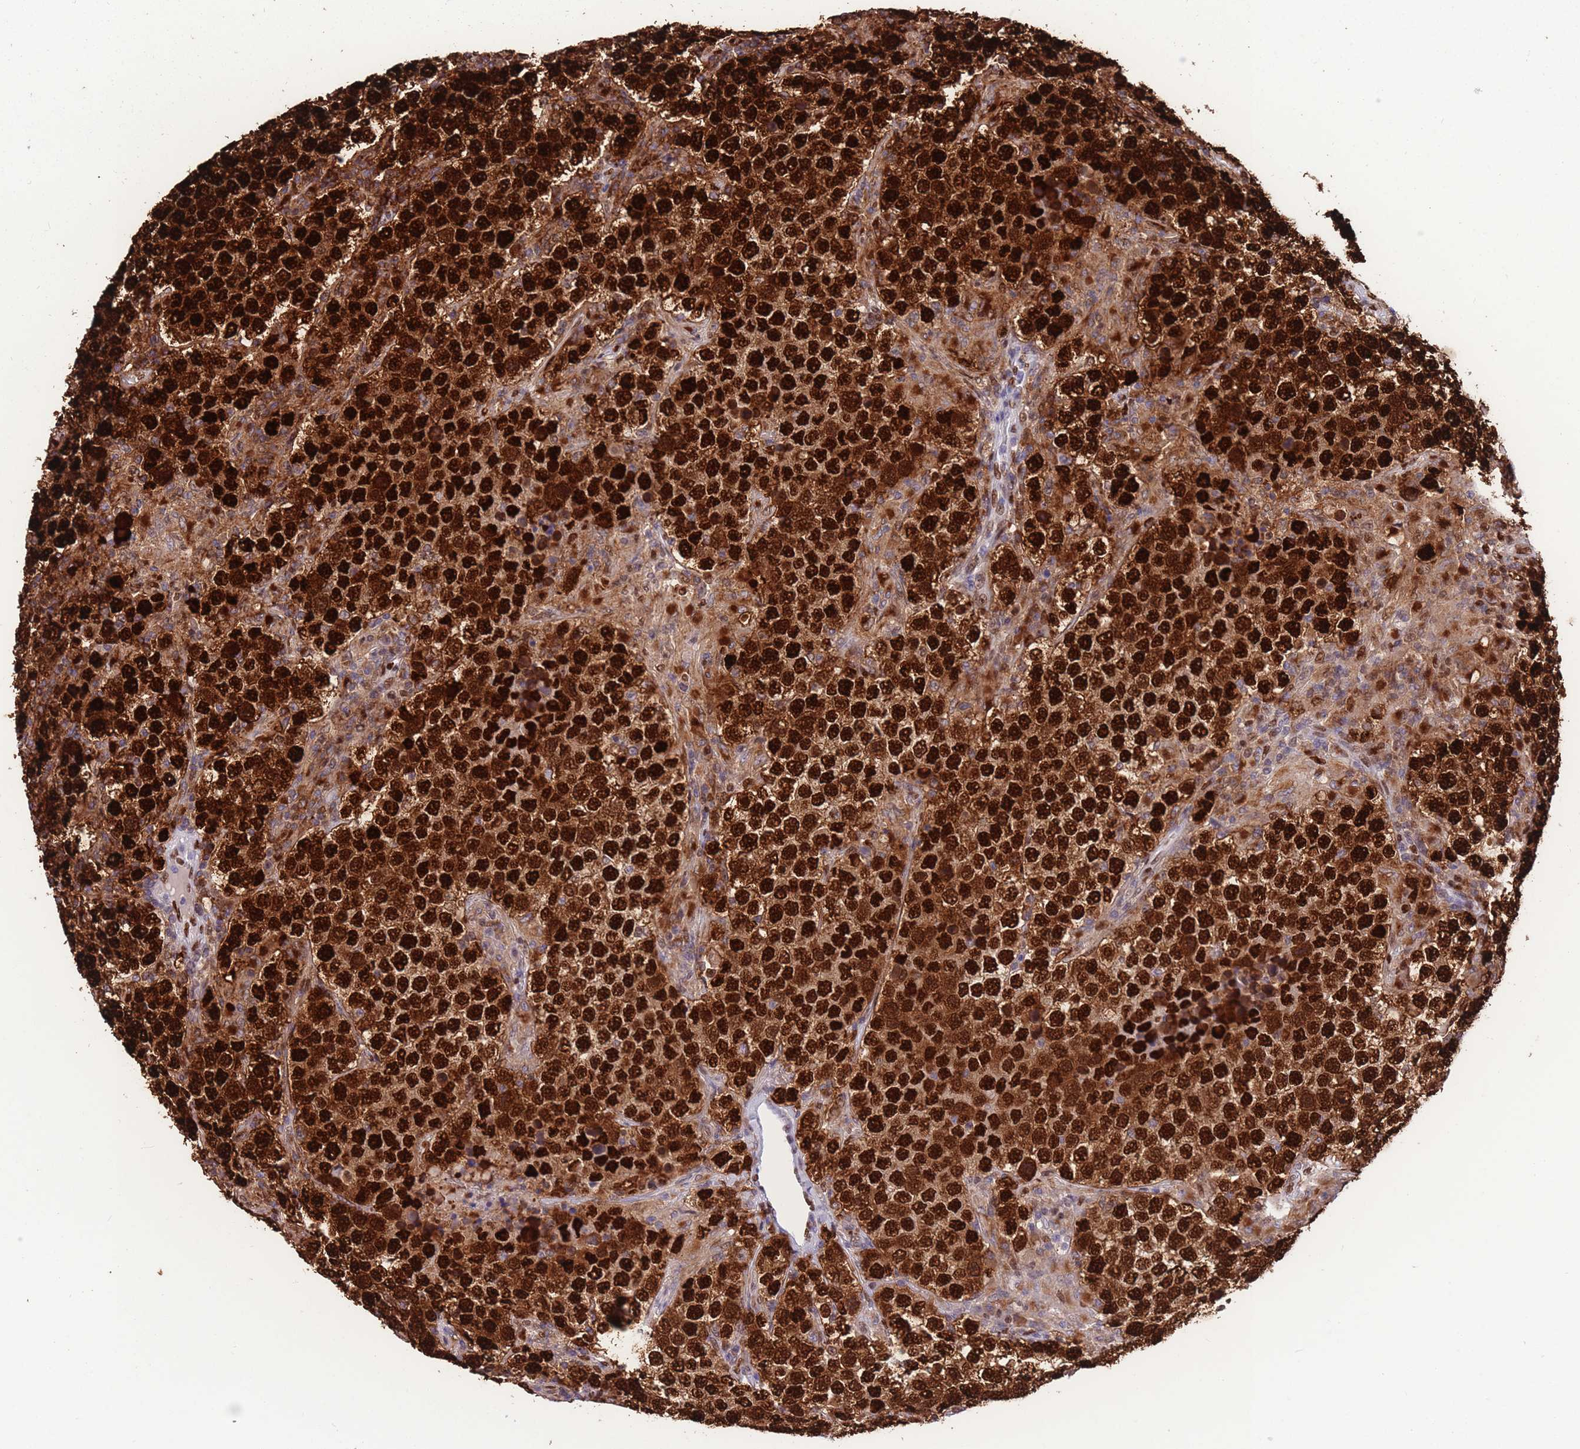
{"staining": {"intensity": "strong", "quantity": ">75%", "location": "nuclear"}, "tissue": "testis cancer", "cell_type": "Tumor cells", "image_type": "cancer", "snomed": [{"axis": "morphology", "description": "Normal tissue, NOS"}, {"axis": "morphology", "description": "Urothelial carcinoma, High grade"}, {"axis": "morphology", "description": "Seminoma, NOS"}, {"axis": "morphology", "description": "Carcinoma, Embryonal, NOS"}, {"axis": "topography", "description": "Urinary bladder"}, {"axis": "topography", "description": "Testis"}], "caption": "Embryonal carcinoma (testis) stained for a protein displays strong nuclear positivity in tumor cells. Ihc stains the protein of interest in brown and the nuclei are stained blue.", "gene": "NASP", "patient": {"sex": "male", "age": 41}}